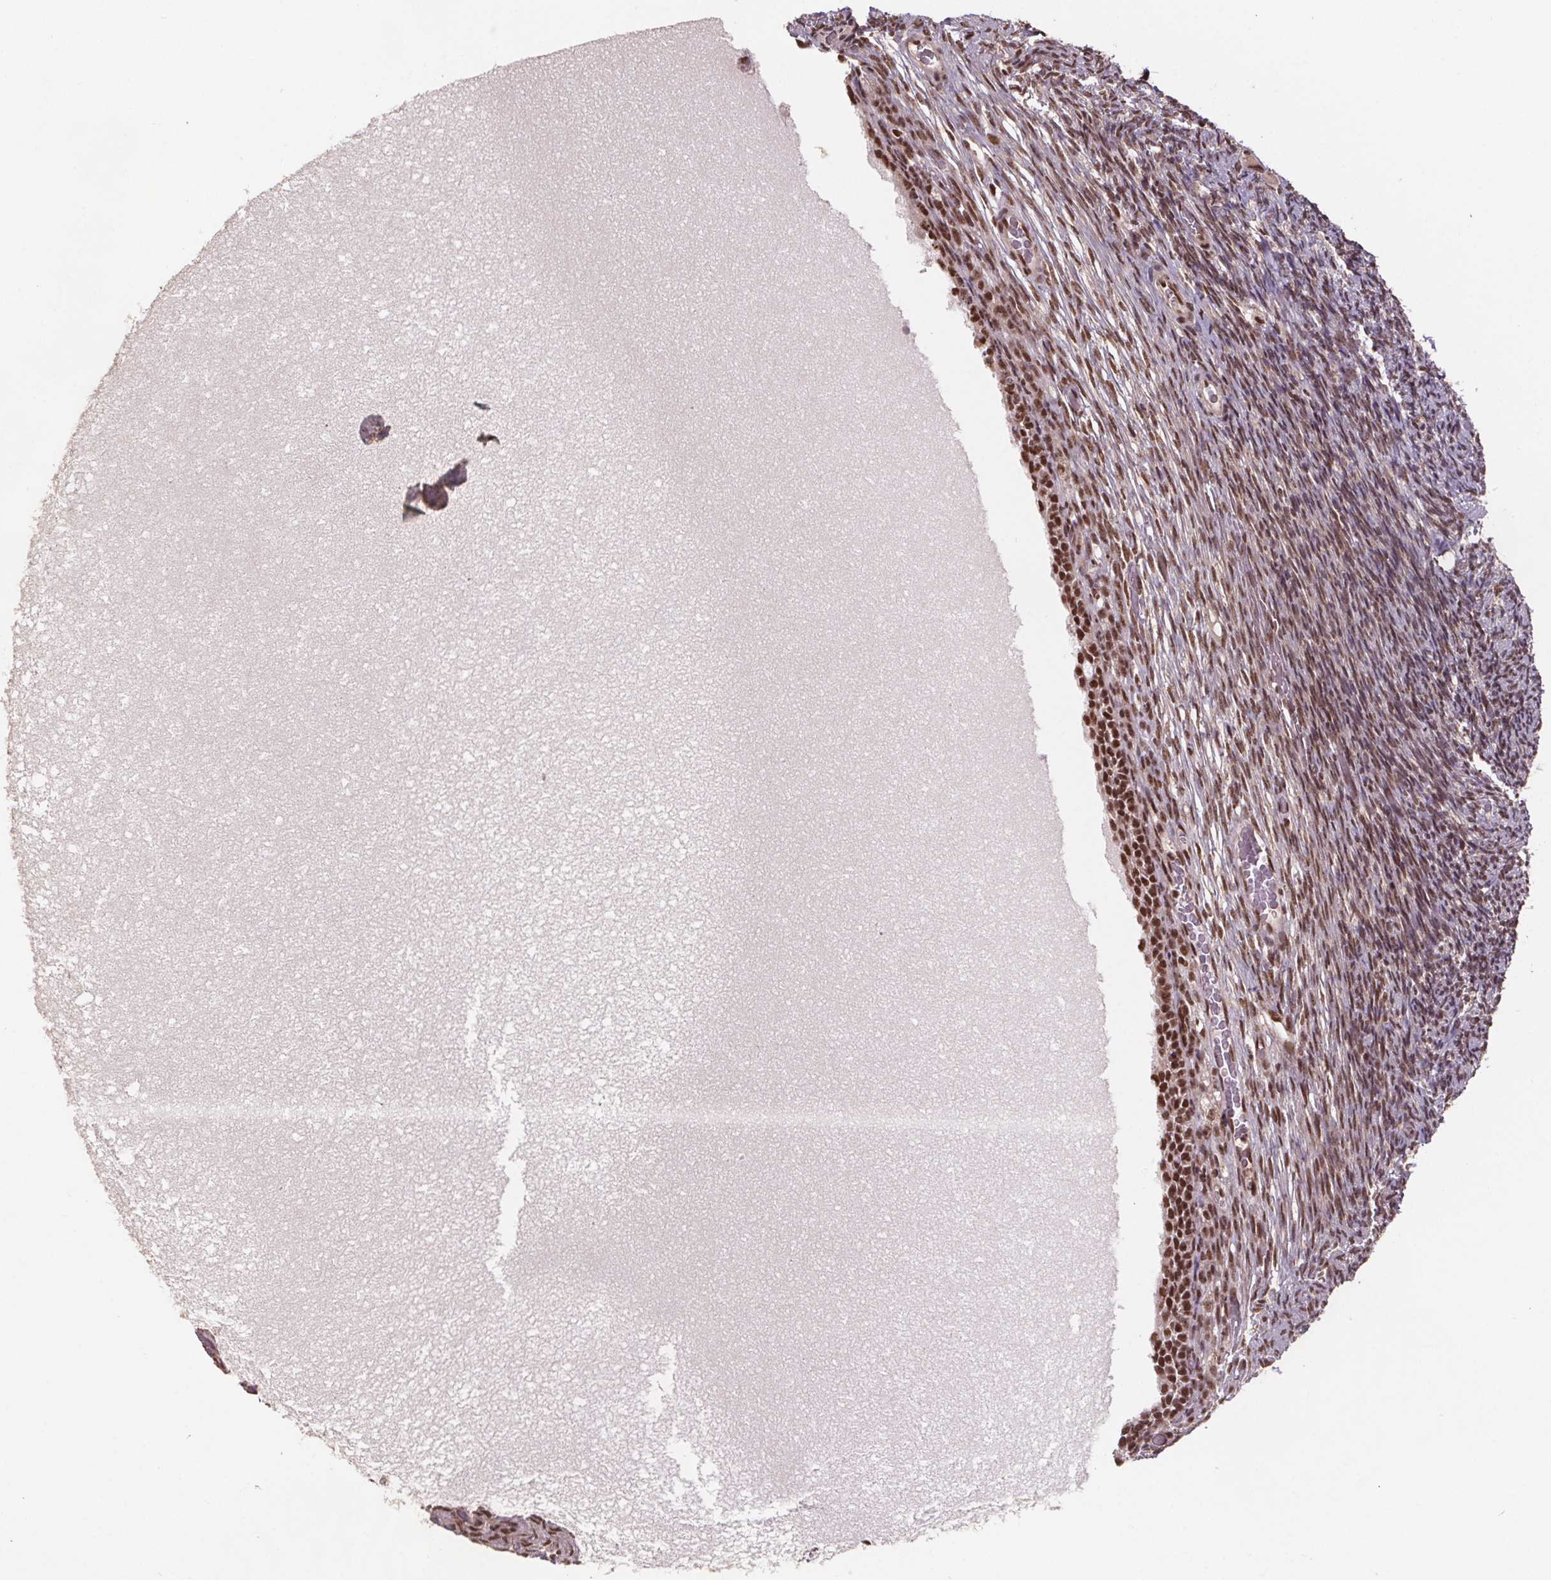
{"staining": {"intensity": "moderate", "quantity": ">75%", "location": "nuclear"}, "tissue": "ovary", "cell_type": "Ovarian stroma cells", "image_type": "normal", "snomed": [{"axis": "morphology", "description": "Normal tissue, NOS"}, {"axis": "topography", "description": "Ovary"}], "caption": "Protein expression analysis of benign human ovary reveals moderate nuclear positivity in approximately >75% of ovarian stroma cells.", "gene": "JARID2", "patient": {"sex": "female", "age": 34}}